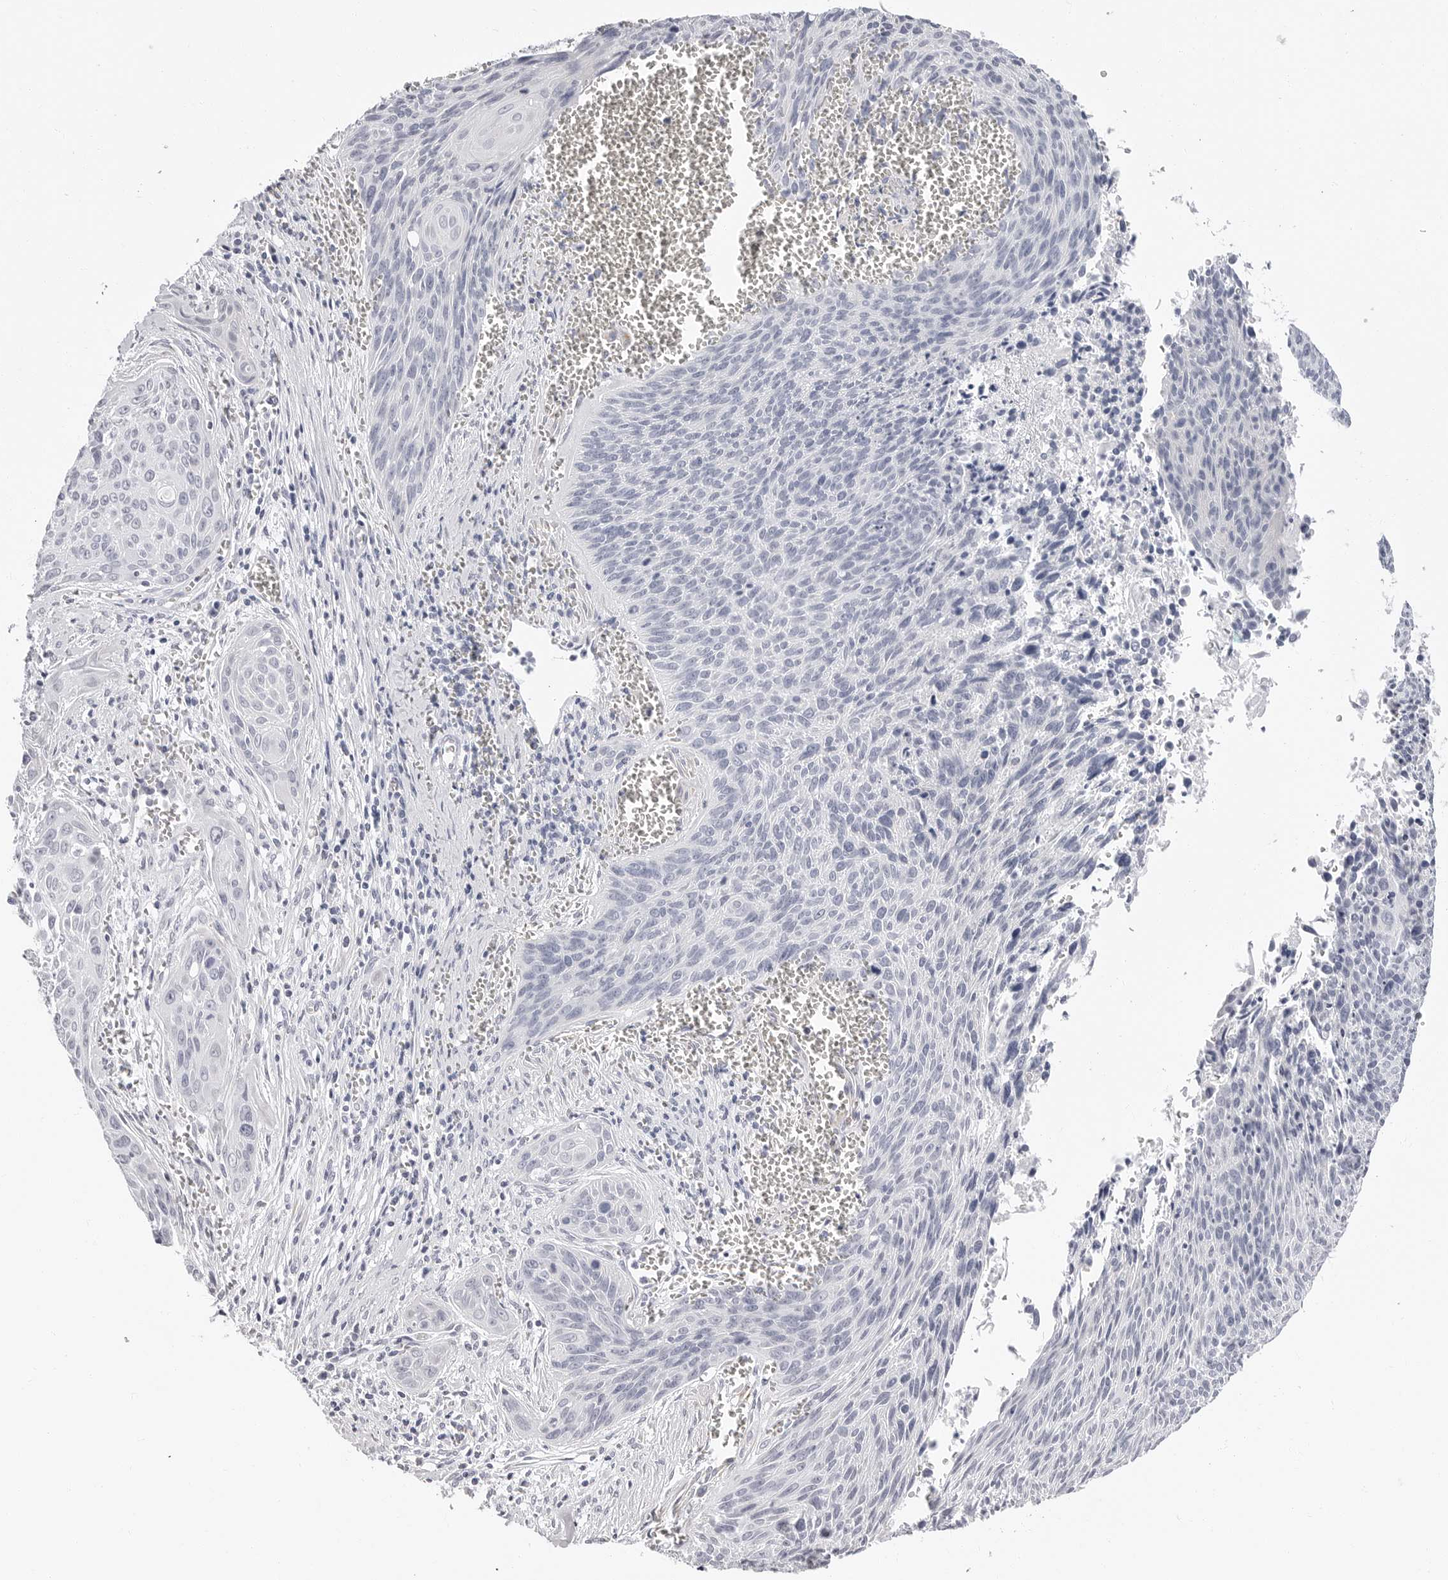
{"staining": {"intensity": "negative", "quantity": "none", "location": "none"}, "tissue": "cervical cancer", "cell_type": "Tumor cells", "image_type": "cancer", "snomed": [{"axis": "morphology", "description": "Squamous cell carcinoma, NOS"}, {"axis": "topography", "description": "Cervix"}], "caption": "Immunohistochemistry of human squamous cell carcinoma (cervical) reveals no positivity in tumor cells.", "gene": "ERICH3", "patient": {"sex": "female", "age": 55}}